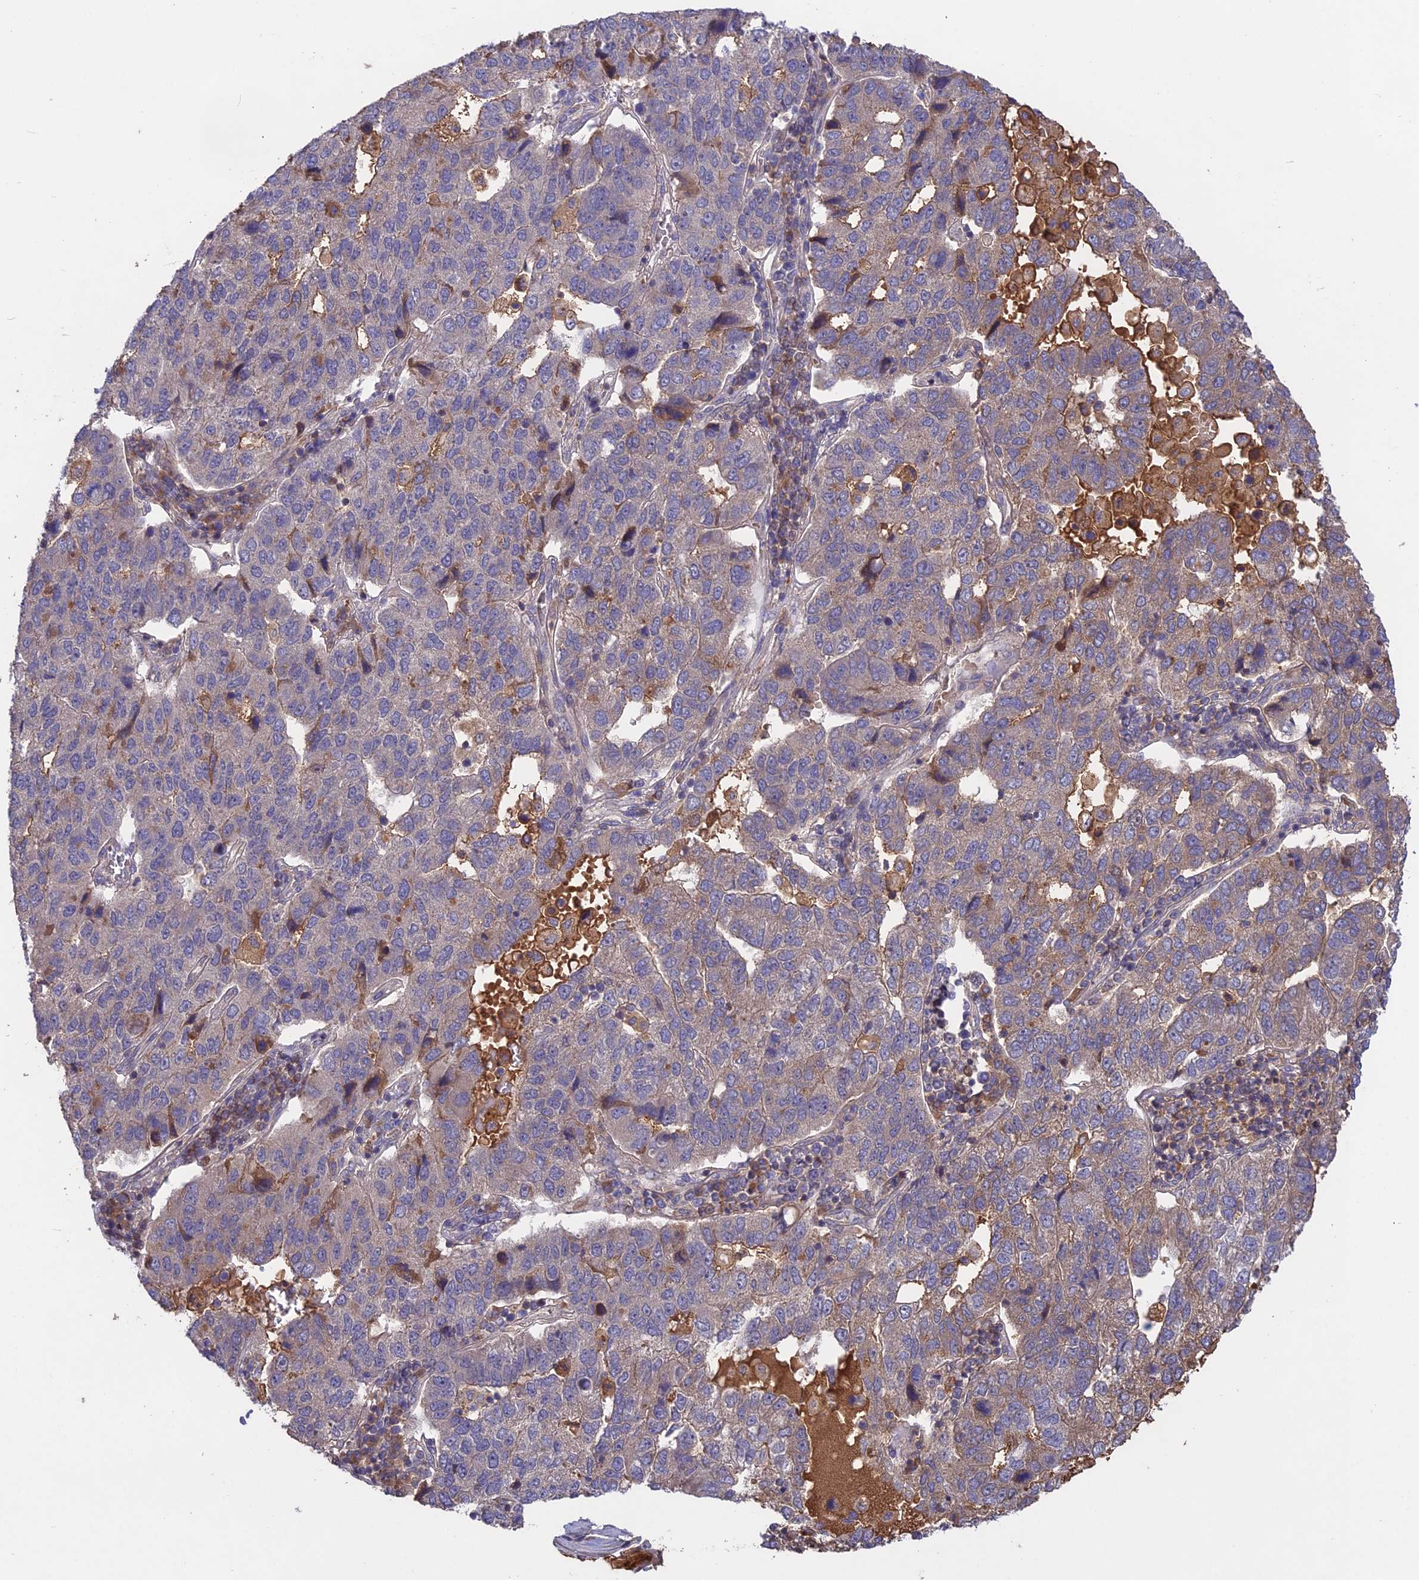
{"staining": {"intensity": "moderate", "quantity": "25%-75%", "location": "cytoplasmic/membranous"}, "tissue": "pancreatic cancer", "cell_type": "Tumor cells", "image_type": "cancer", "snomed": [{"axis": "morphology", "description": "Adenocarcinoma, NOS"}, {"axis": "topography", "description": "Pancreas"}], "caption": "IHC staining of pancreatic cancer (adenocarcinoma), which demonstrates medium levels of moderate cytoplasmic/membranous expression in approximately 25%-75% of tumor cells indicating moderate cytoplasmic/membranous protein positivity. The staining was performed using DAB (3,3'-diaminobenzidine) (brown) for protein detection and nuclei were counterstained in hematoxylin (blue).", "gene": "ADO", "patient": {"sex": "female", "age": 61}}